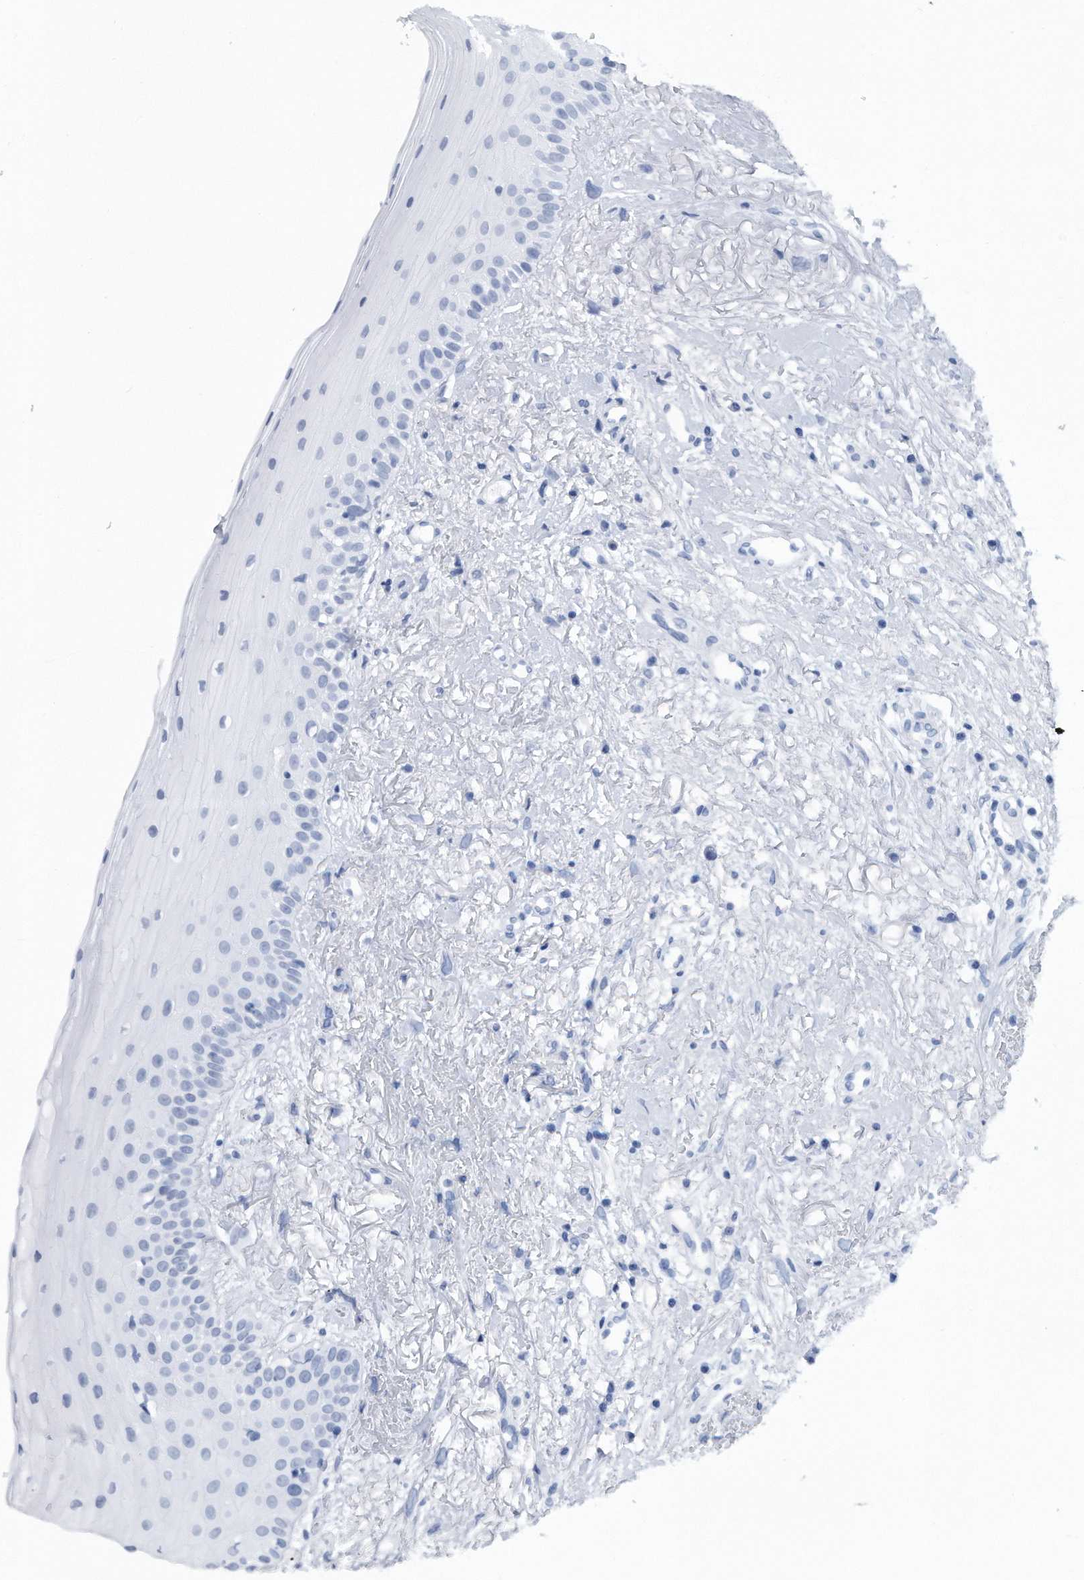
{"staining": {"intensity": "negative", "quantity": "none", "location": "none"}, "tissue": "oral mucosa", "cell_type": "Squamous epithelial cells", "image_type": "normal", "snomed": [{"axis": "morphology", "description": "Normal tissue, NOS"}, {"axis": "topography", "description": "Oral tissue"}], "caption": "Squamous epithelial cells are negative for brown protein staining in normal oral mucosa. (DAB IHC visualized using brightfield microscopy, high magnification).", "gene": "PGBD2", "patient": {"sex": "female", "age": 63}}